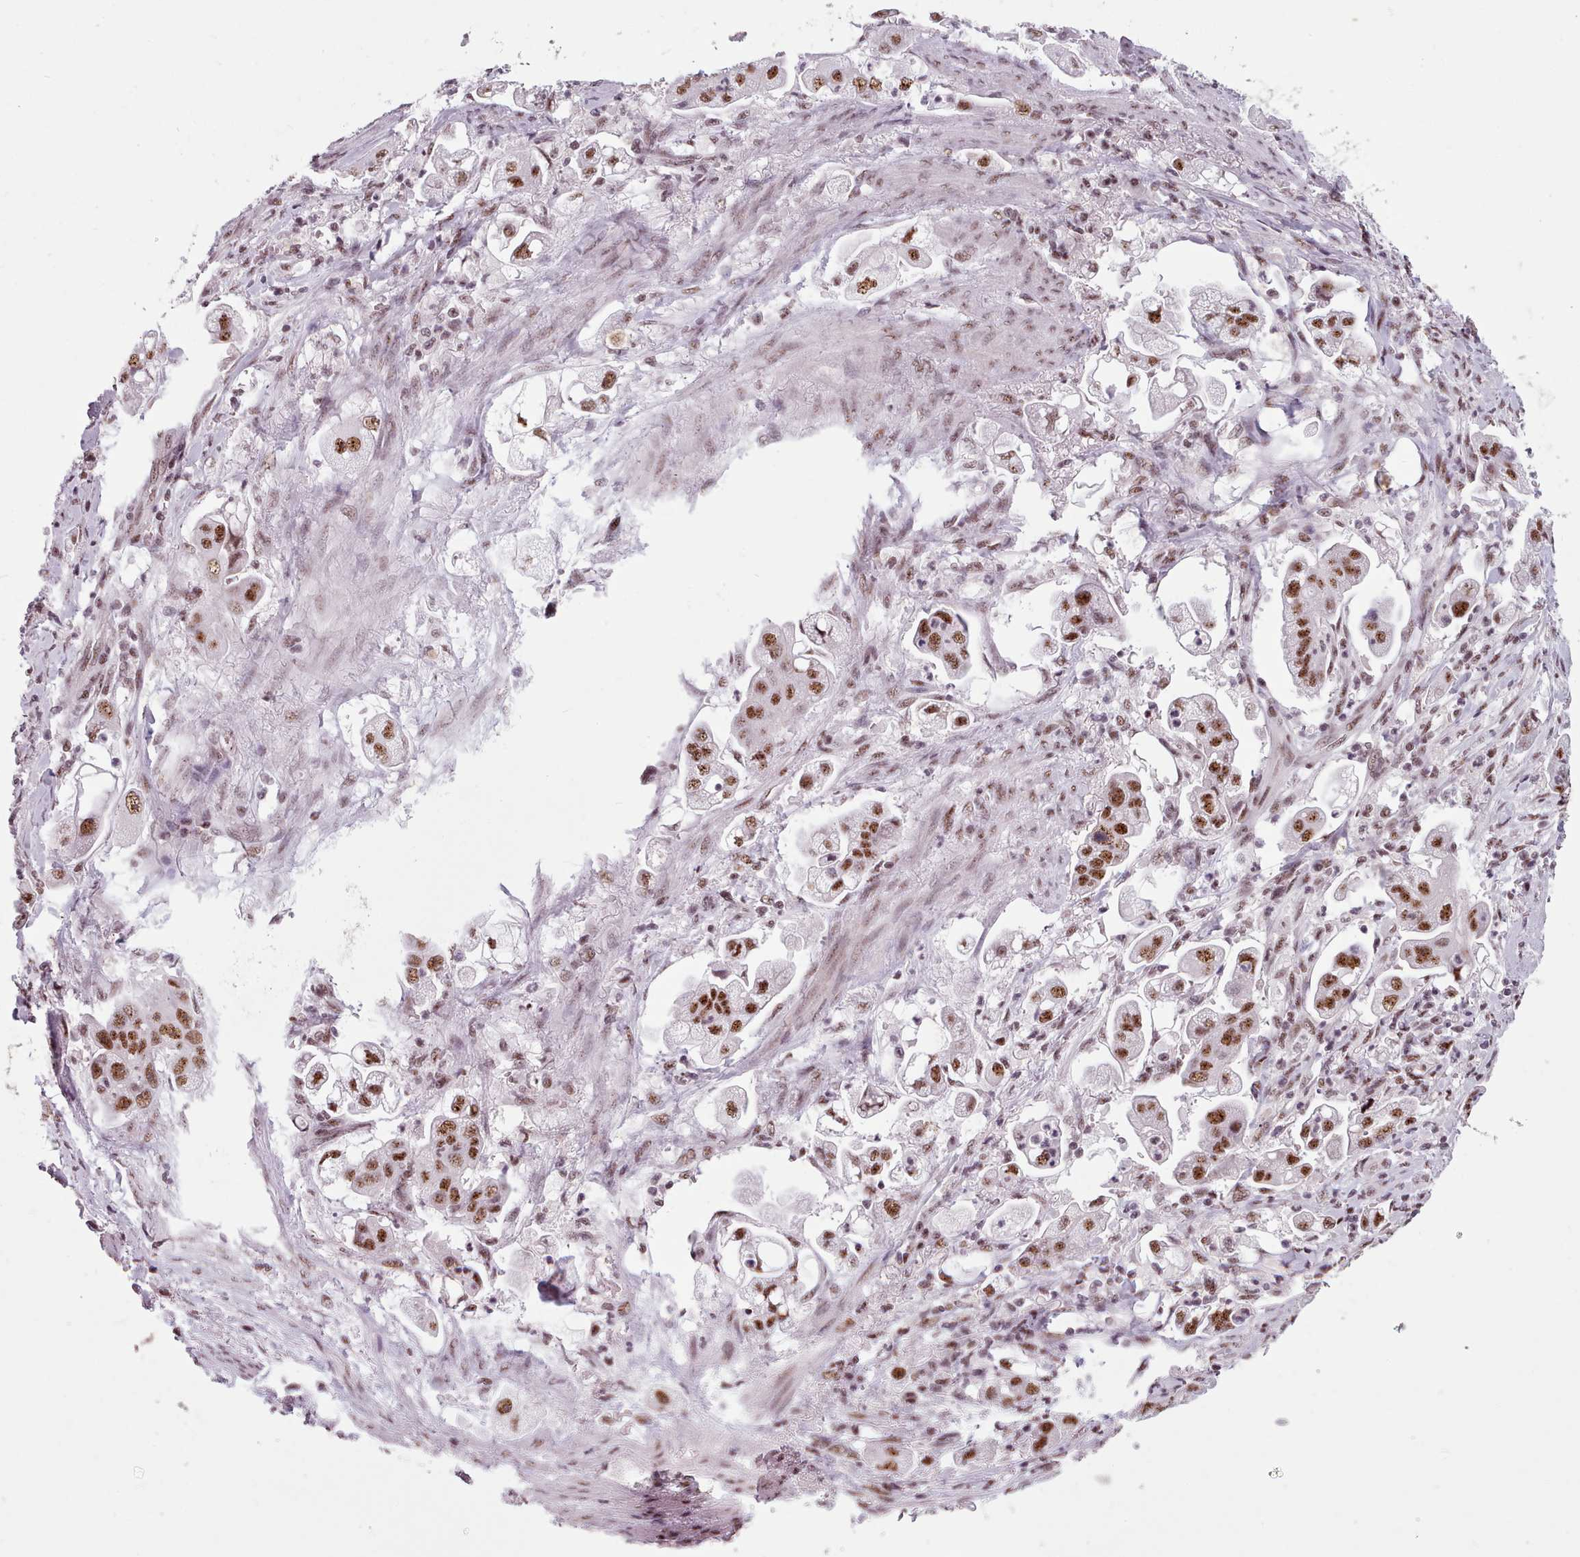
{"staining": {"intensity": "moderate", "quantity": ">75%", "location": "nuclear"}, "tissue": "stomach cancer", "cell_type": "Tumor cells", "image_type": "cancer", "snomed": [{"axis": "morphology", "description": "Adenocarcinoma, NOS"}, {"axis": "topography", "description": "Stomach"}], "caption": "Immunohistochemical staining of adenocarcinoma (stomach) exhibits moderate nuclear protein positivity in about >75% of tumor cells.", "gene": "SRRM1", "patient": {"sex": "male", "age": 62}}